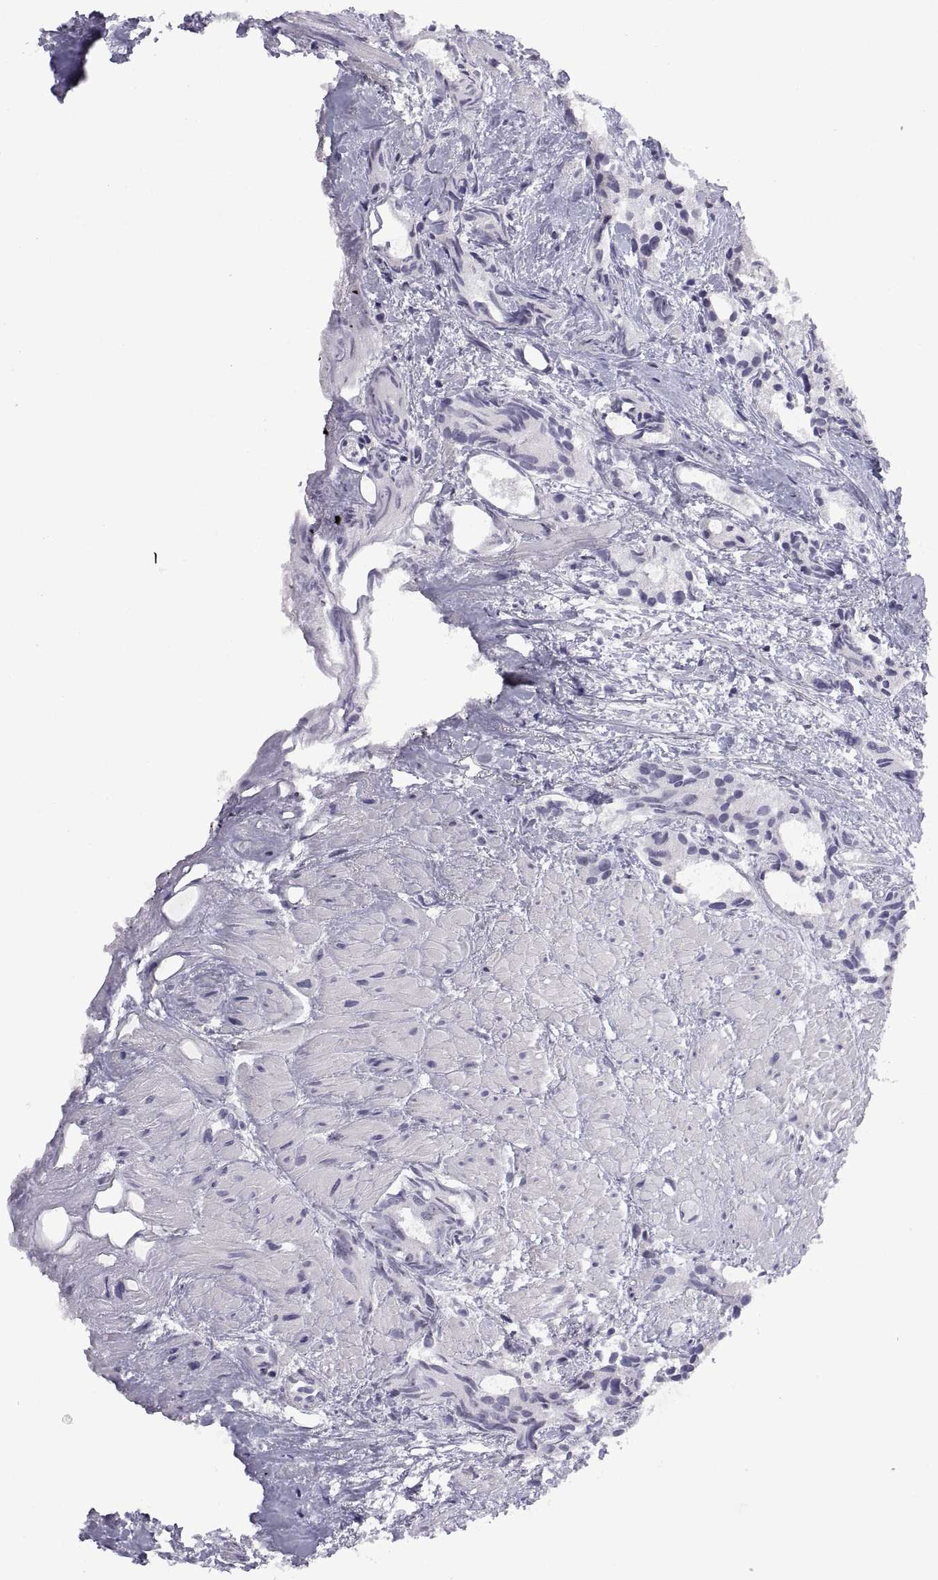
{"staining": {"intensity": "negative", "quantity": "none", "location": "none"}, "tissue": "prostate cancer", "cell_type": "Tumor cells", "image_type": "cancer", "snomed": [{"axis": "morphology", "description": "Adenocarcinoma, High grade"}, {"axis": "topography", "description": "Prostate"}], "caption": "The immunohistochemistry (IHC) image has no significant expression in tumor cells of high-grade adenocarcinoma (prostate) tissue. The staining was performed using DAB (3,3'-diaminobenzidine) to visualize the protein expression in brown, while the nuclei were stained in blue with hematoxylin (Magnification: 20x).", "gene": "VSX2", "patient": {"sex": "male", "age": 79}}